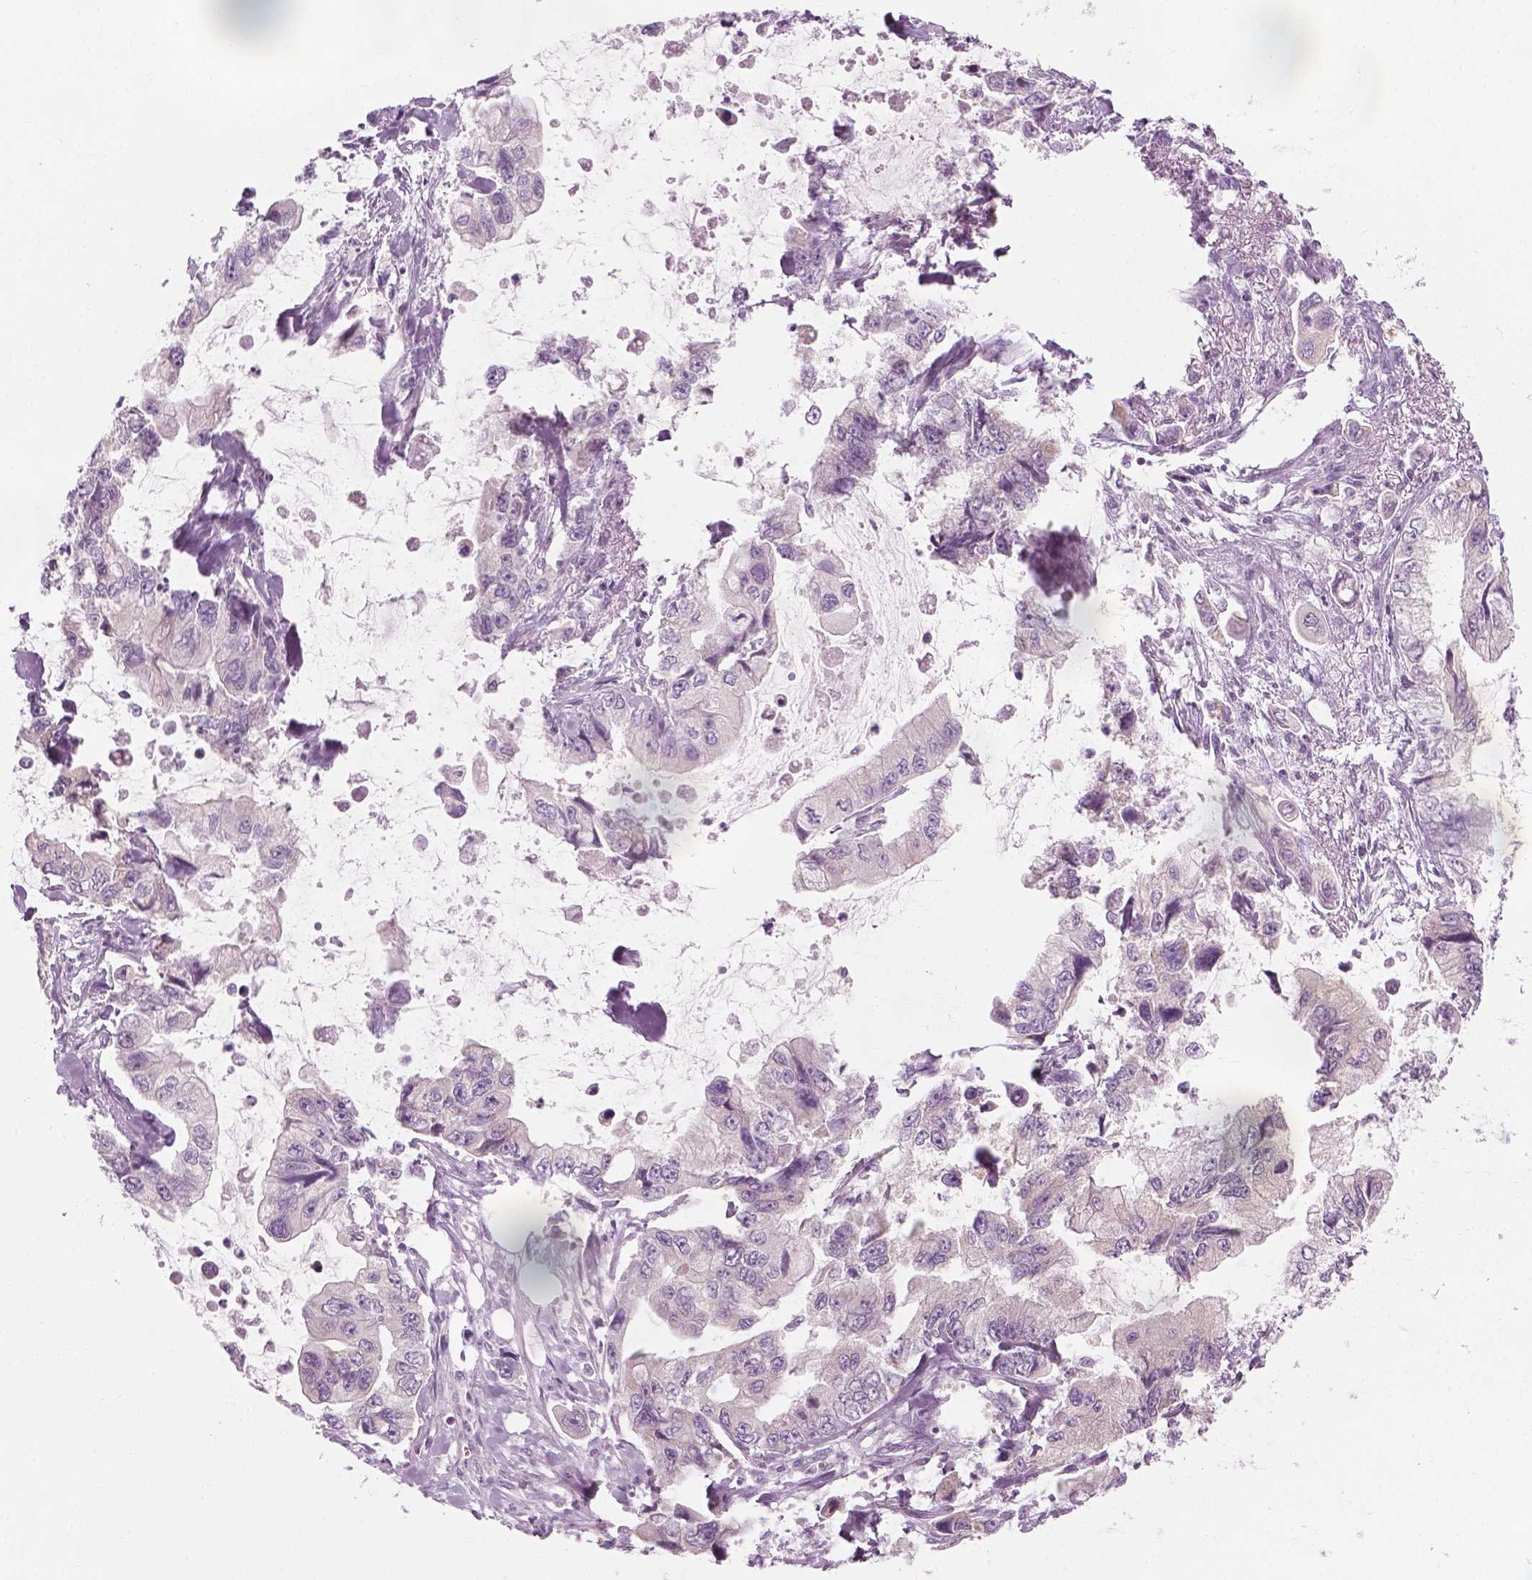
{"staining": {"intensity": "negative", "quantity": "none", "location": "none"}, "tissue": "stomach cancer", "cell_type": "Tumor cells", "image_type": "cancer", "snomed": [{"axis": "morphology", "description": "Adenocarcinoma, NOS"}, {"axis": "topography", "description": "Pancreas"}, {"axis": "topography", "description": "Stomach, upper"}, {"axis": "topography", "description": "Stomach"}], "caption": "Adenocarcinoma (stomach) was stained to show a protein in brown. There is no significant positivity in tumor cells.", "gene": "CFAP126", "patient": {"sex": "male", "age": 77}}